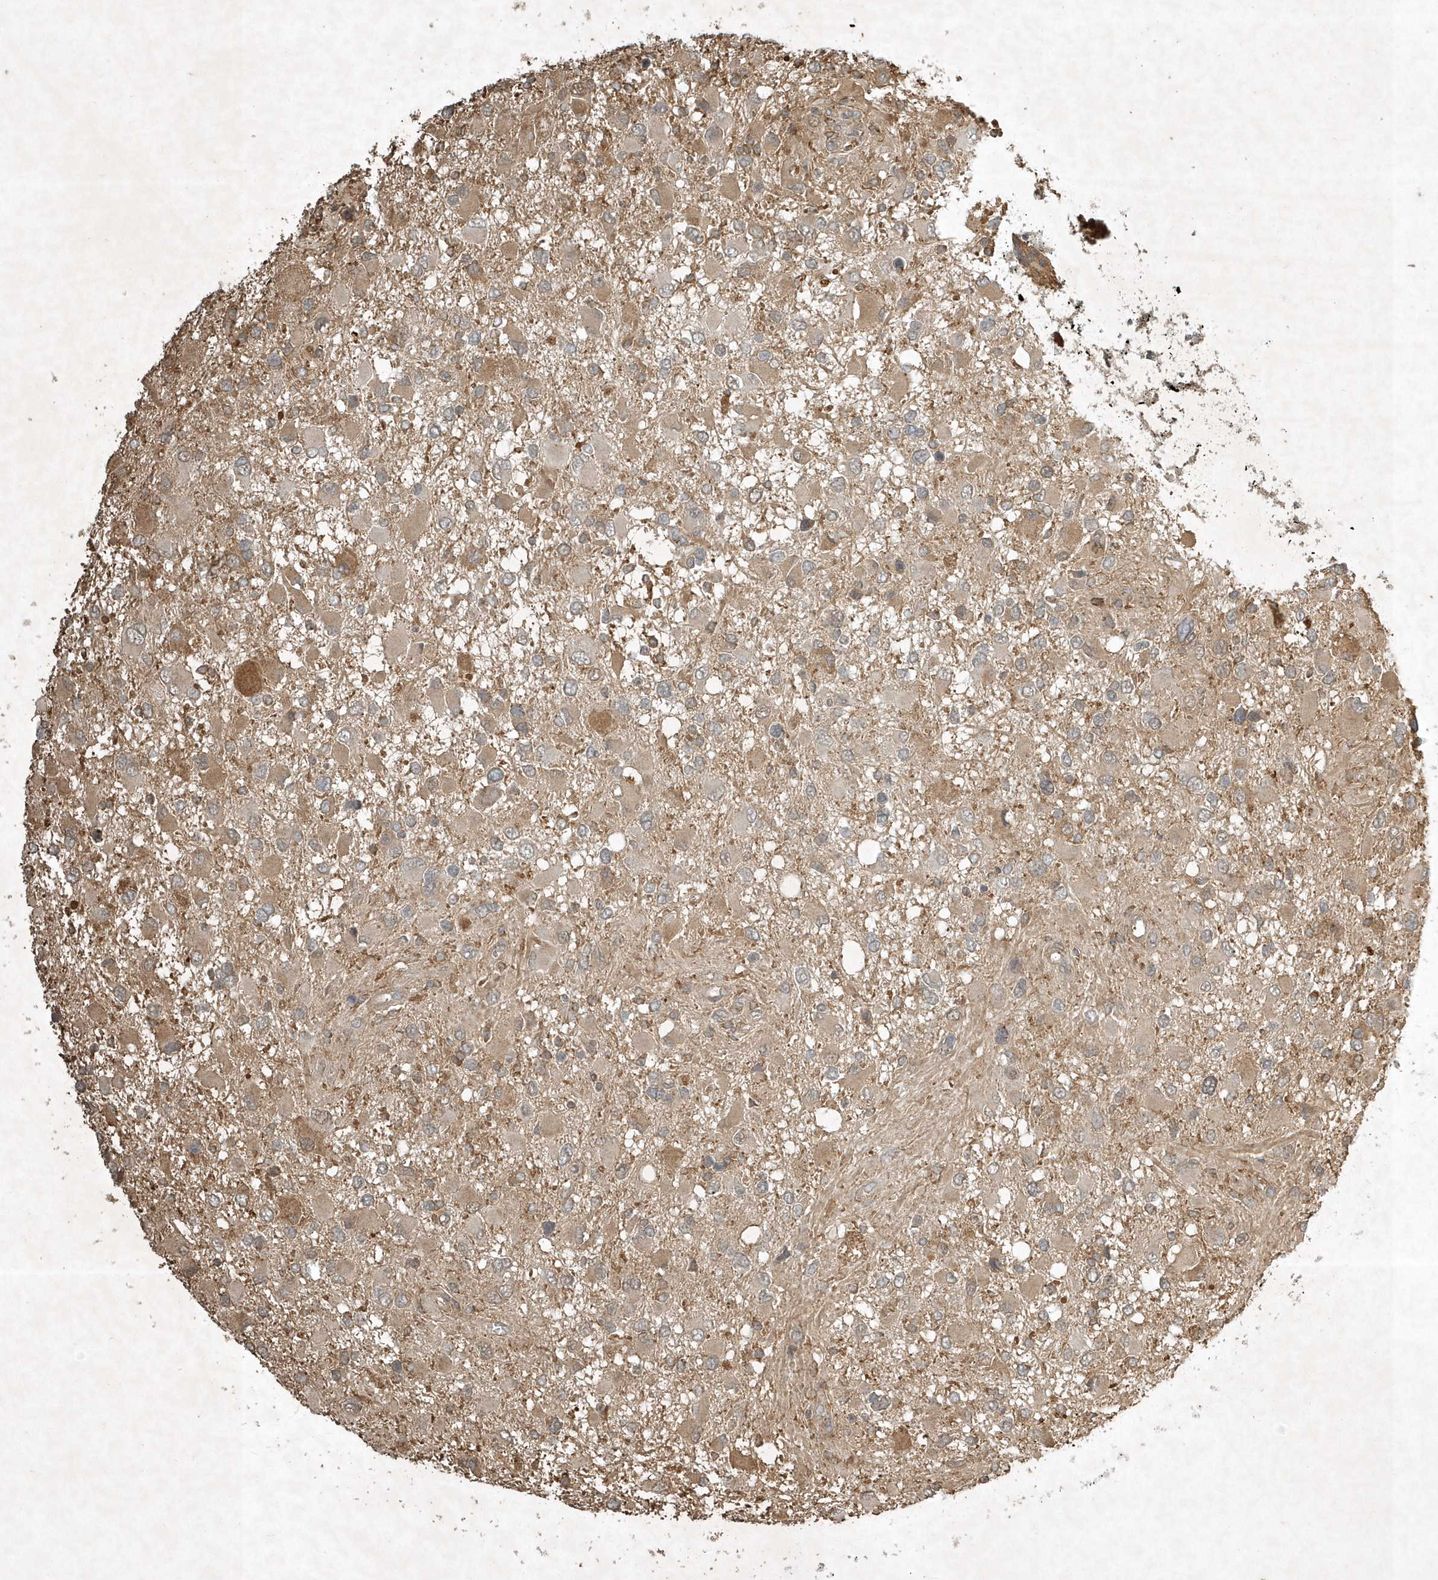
{"staining": {"intensity": "weak", "quantity": "<25%", "location": "cytoplasmic/membranous"}, "tissue": "glioma", "cell_type": "Tumor cells", "image_type": "cancer", "snomed": [{"axis": "morphology", "description": "Glioma, malignant, High grade"}, {"axis": "topography", "description": "Brain"}], "caption": "There is no significant positivity in tumor cells of high-grade glioma (malignant).", "gene": "TNFAIP6", "patient": {"sex": "male", "age": 53}}